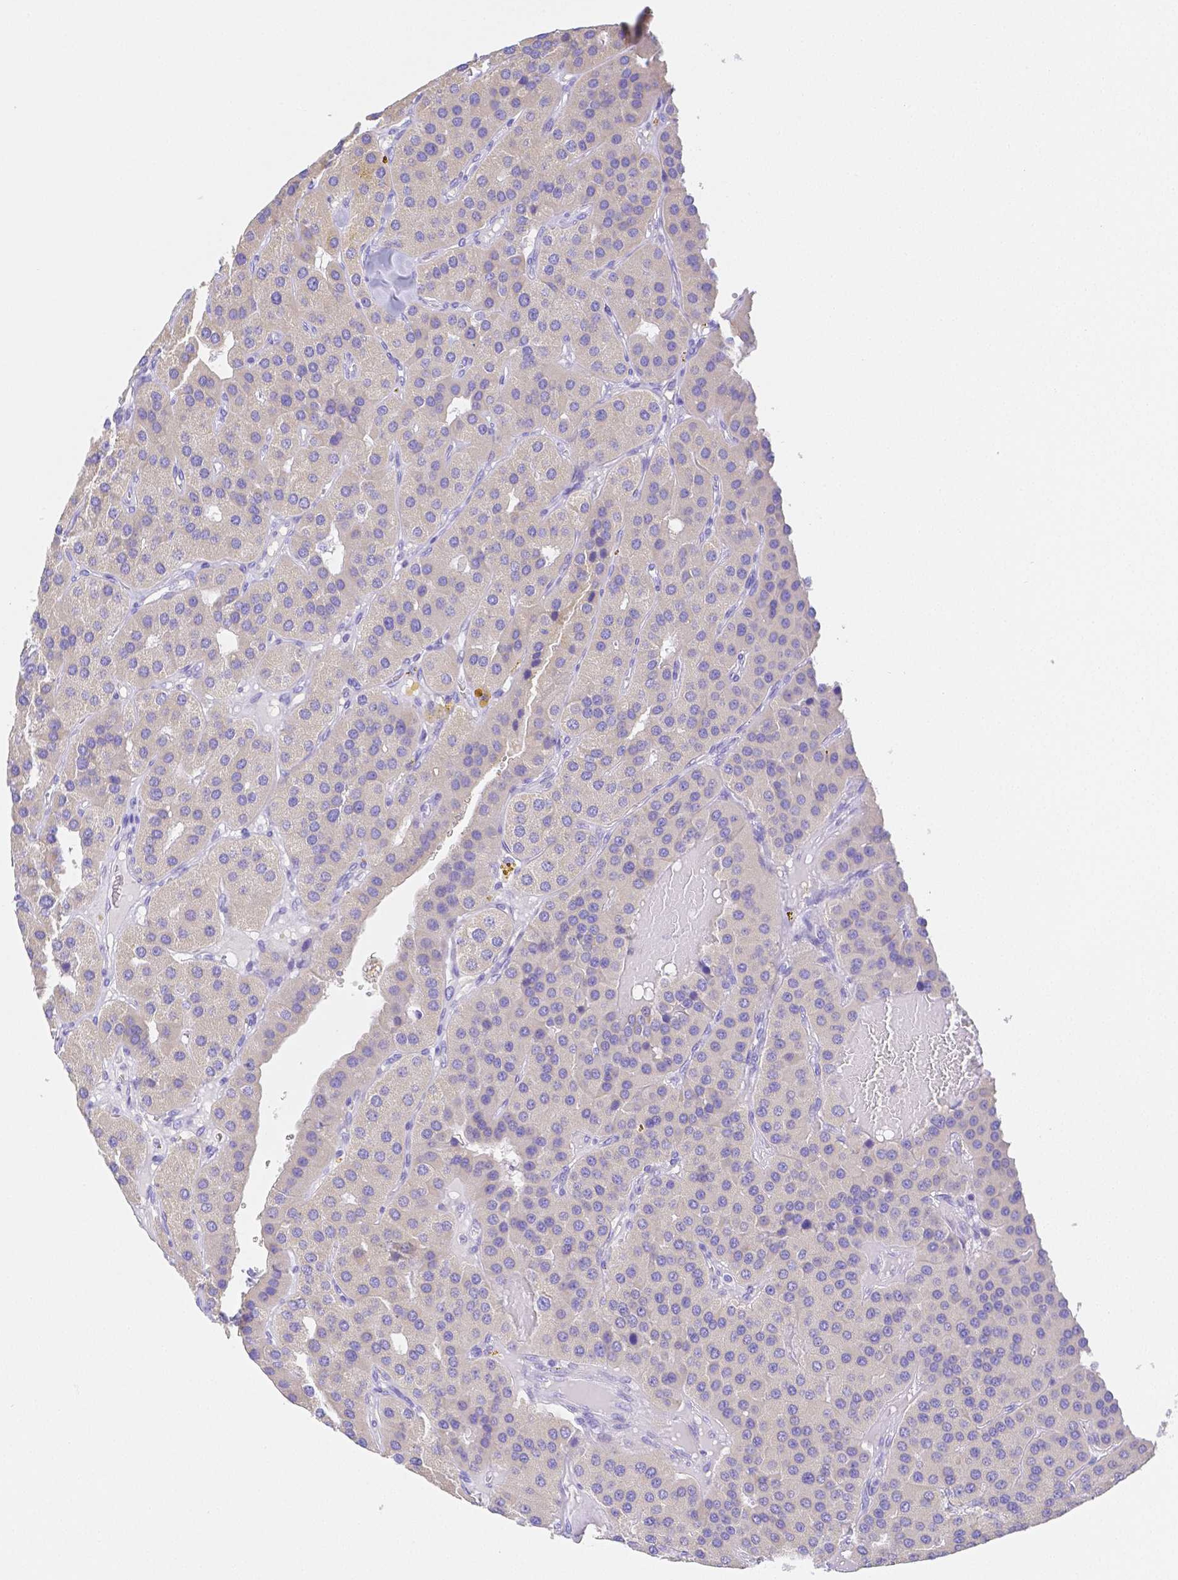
{"staining": {"intensity": "negative", "quantity": "none", "location": "none"}, "tissue": "parathyroid gland", "cell_type": "Glandular cells", "image_type": "normal", "snomed": [{"axis": "morphology", "description": "Normal tissue, NOS"}, {"axis": "morphology", "description": "Adenoma, NOS"}, {"axis": "topography", "description": "Parathyroid gland"}], "caption": "This is an IHC photomicrograph of unremarkable human parathyroid gland. There is no expression in glandular cells.", "gene": "ZG16B", "patient": {"sex": "female", "age": 86}}